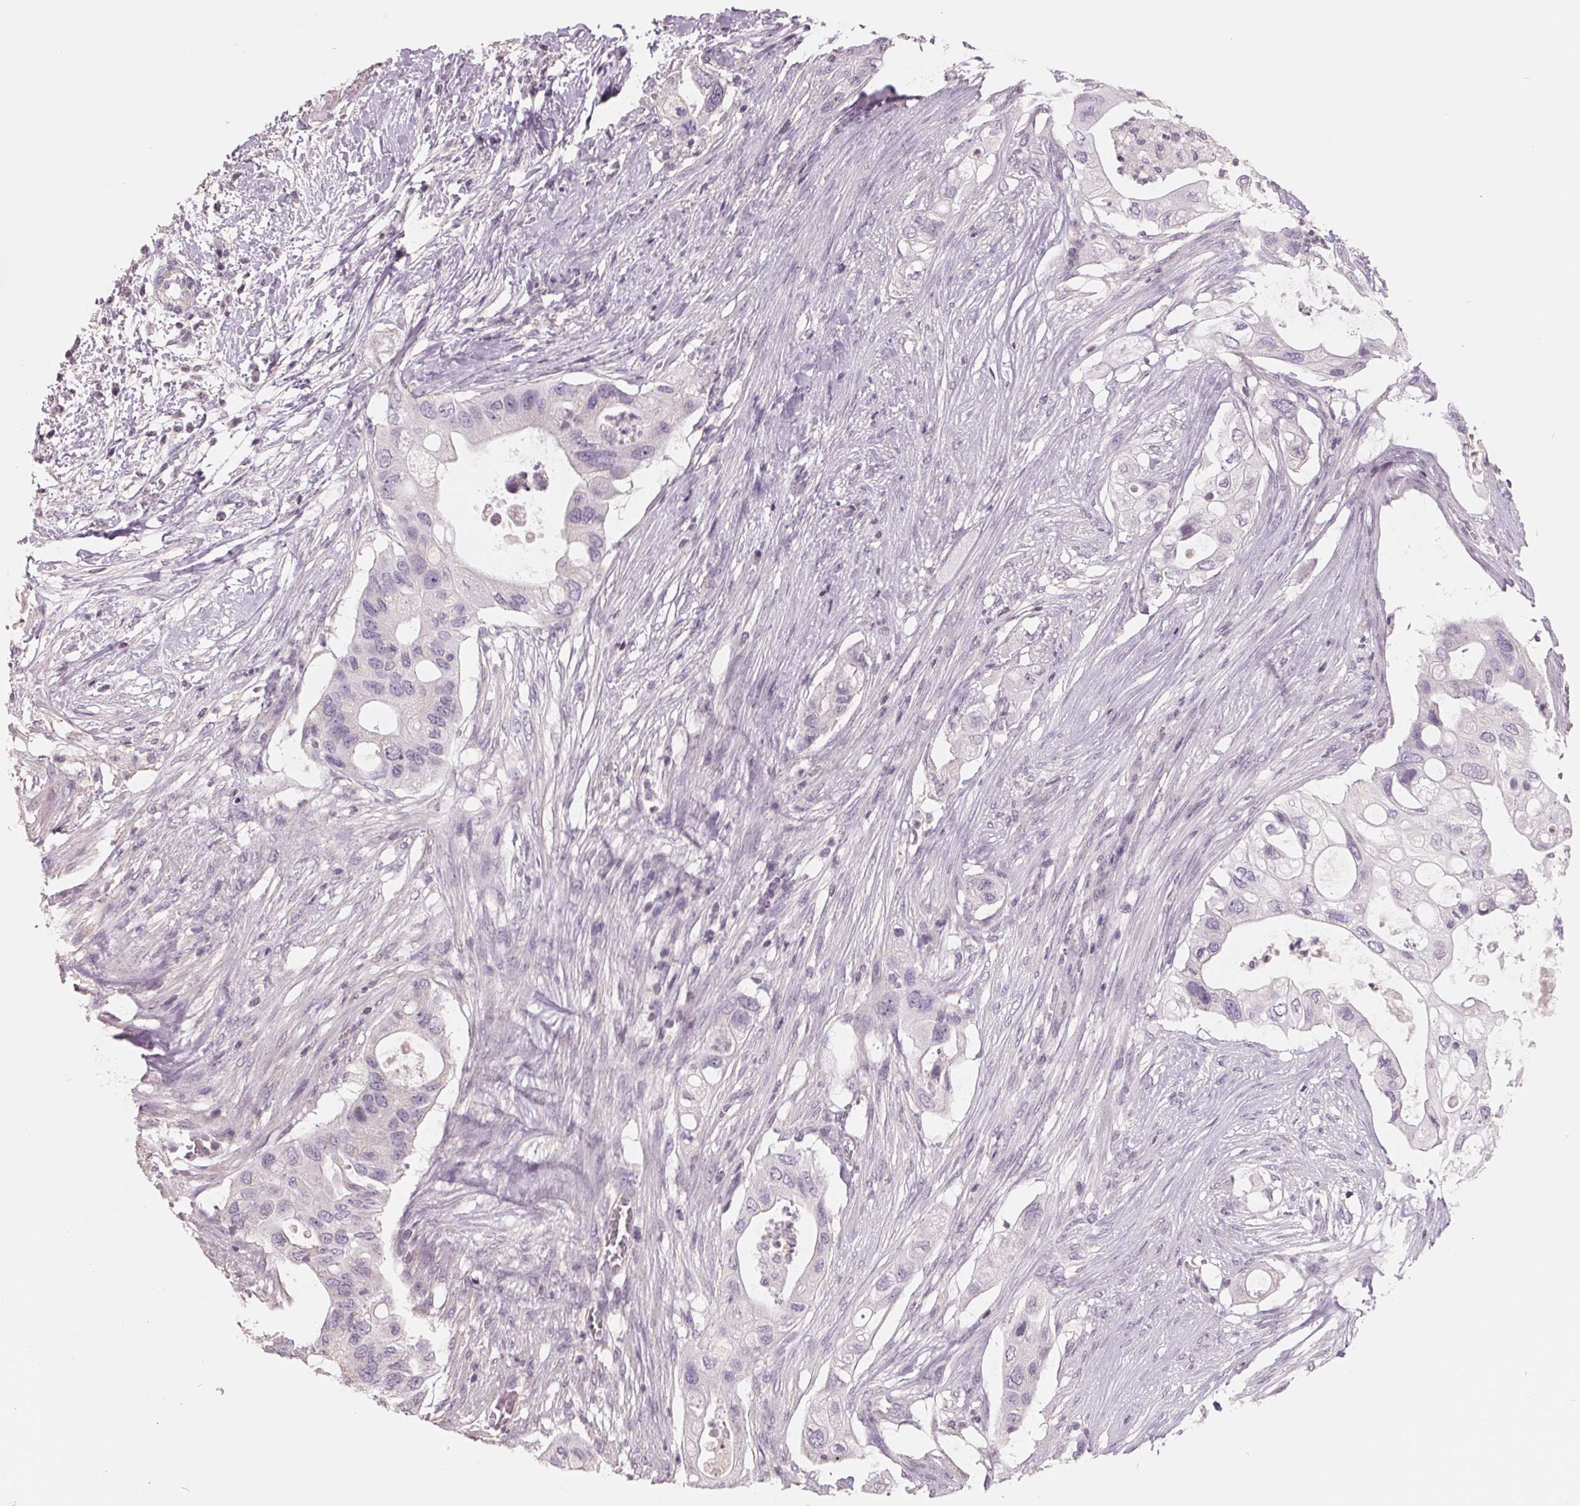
{"staining": {"intensity": "negative", "quantity": "none", "location": "none"}, "tissue": "pancreatic cancer", "cell_type": "Tumor cells", "image_type": "cancer", "snomed": [{"axis": "morphology", "description": "Adenocarcinoma, NOS"}, {"axis": "topography", "description": "Pancreas"}], "caption": "Tumor cells show no significant staining in pancreatic cancer. (Brightfield microscopy of DAB IHC at high magnification).", "gene": "FTCD", "patient": {"sex": "female", "age": 72}}